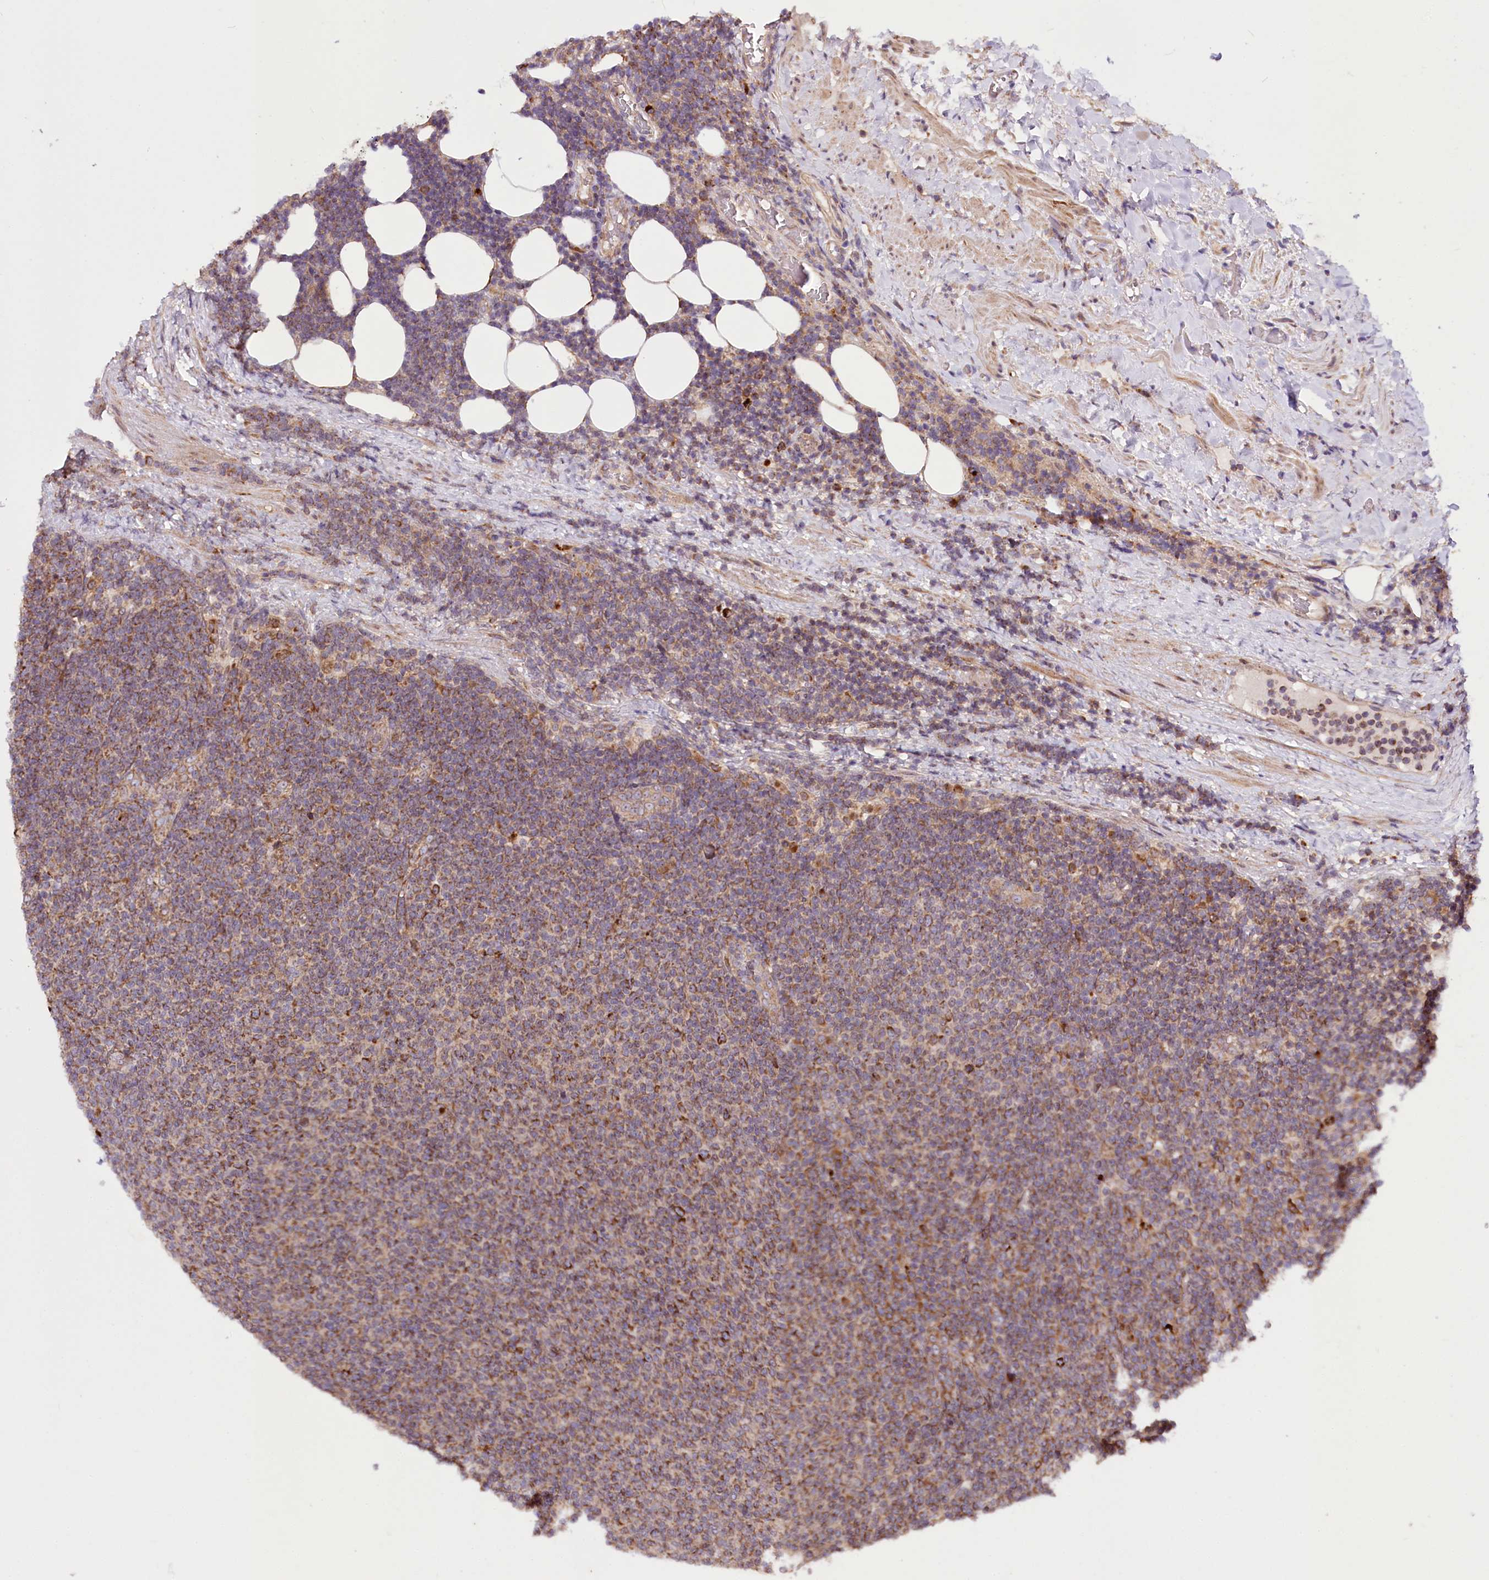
{"staining": {"intensity": "moderate", "quantity": "25%-75%", "location": "cytoplasmic/membranous"}, "tissue": "lymphoma", "cell_type": "Tumor cells", "image_type": "cancer", "snomed": [{"axis": "morphology", "description": "Malignant lymphoma, non-Hodgkin's type, Low grade"}, {"axis": "topography", "description": "Lymph node"}], "caption": "Malignant lymphoma, non-Hodgkin's type (low-grade) stained with a brown dye reveals moderate cytoplasmic/membranous positive staining in about 25%-75% of tumor cells.", "gene": "RAB7A", "patient": {"sex": "male", "age": 66}}